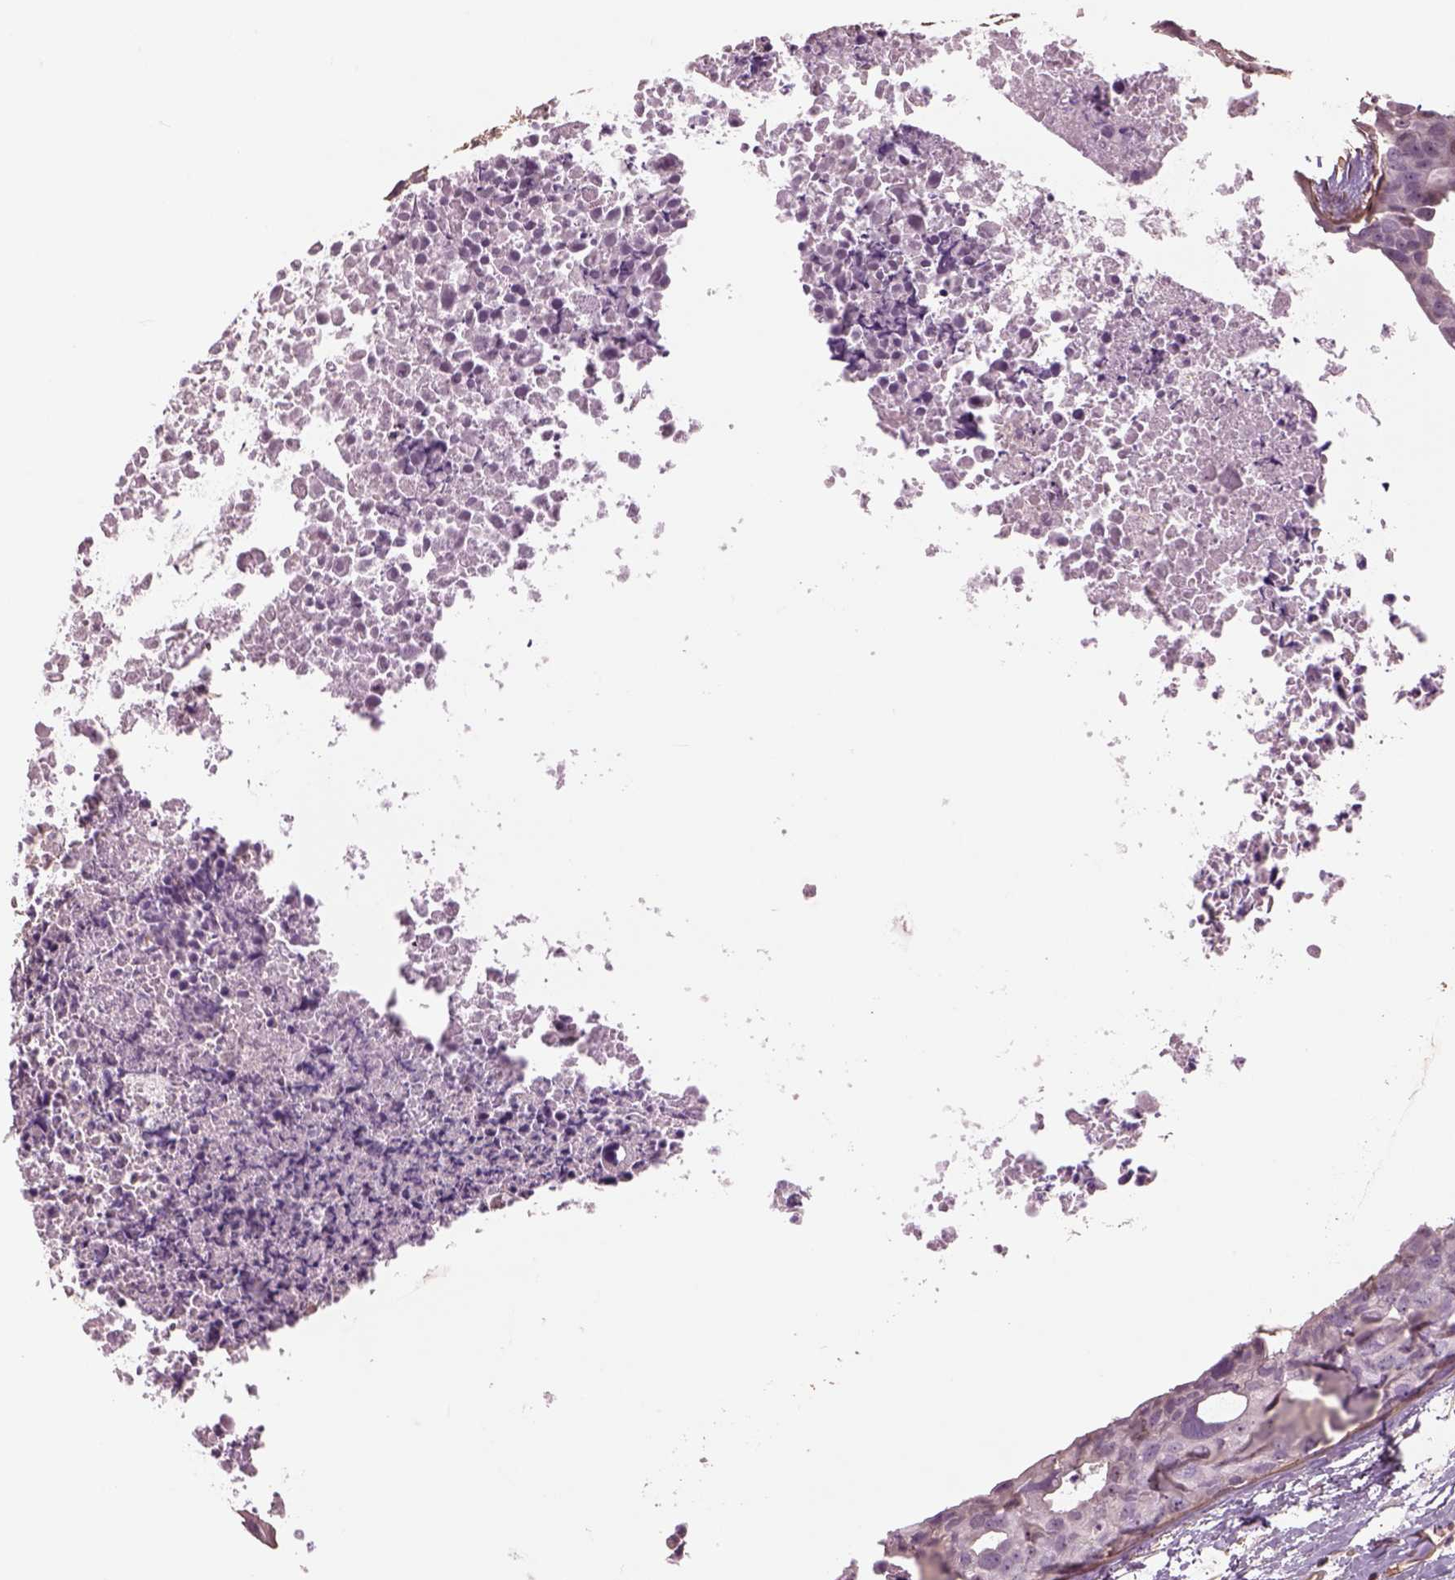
{"staining": {"intensity": "negative", "quantity": "none", "location": "none"}, "tissue": "breast cancer", "cell_type": "Tumor cells", "image_type": "cancer", "snomed": [{"axis": "morphology", "description": "Duct carcinoma"}, {"axis": "topography", "description": "Breast"}], "caption": "Immunohistochemical staining of breast invasive ductal carcinoma displays no significant positivity in tumor cells. (Immunohistochemistry (ihc), brightfield microscopy, high magnification).", "gene": "LIN7A", "patient": {"sex": "female", "age": 38}}